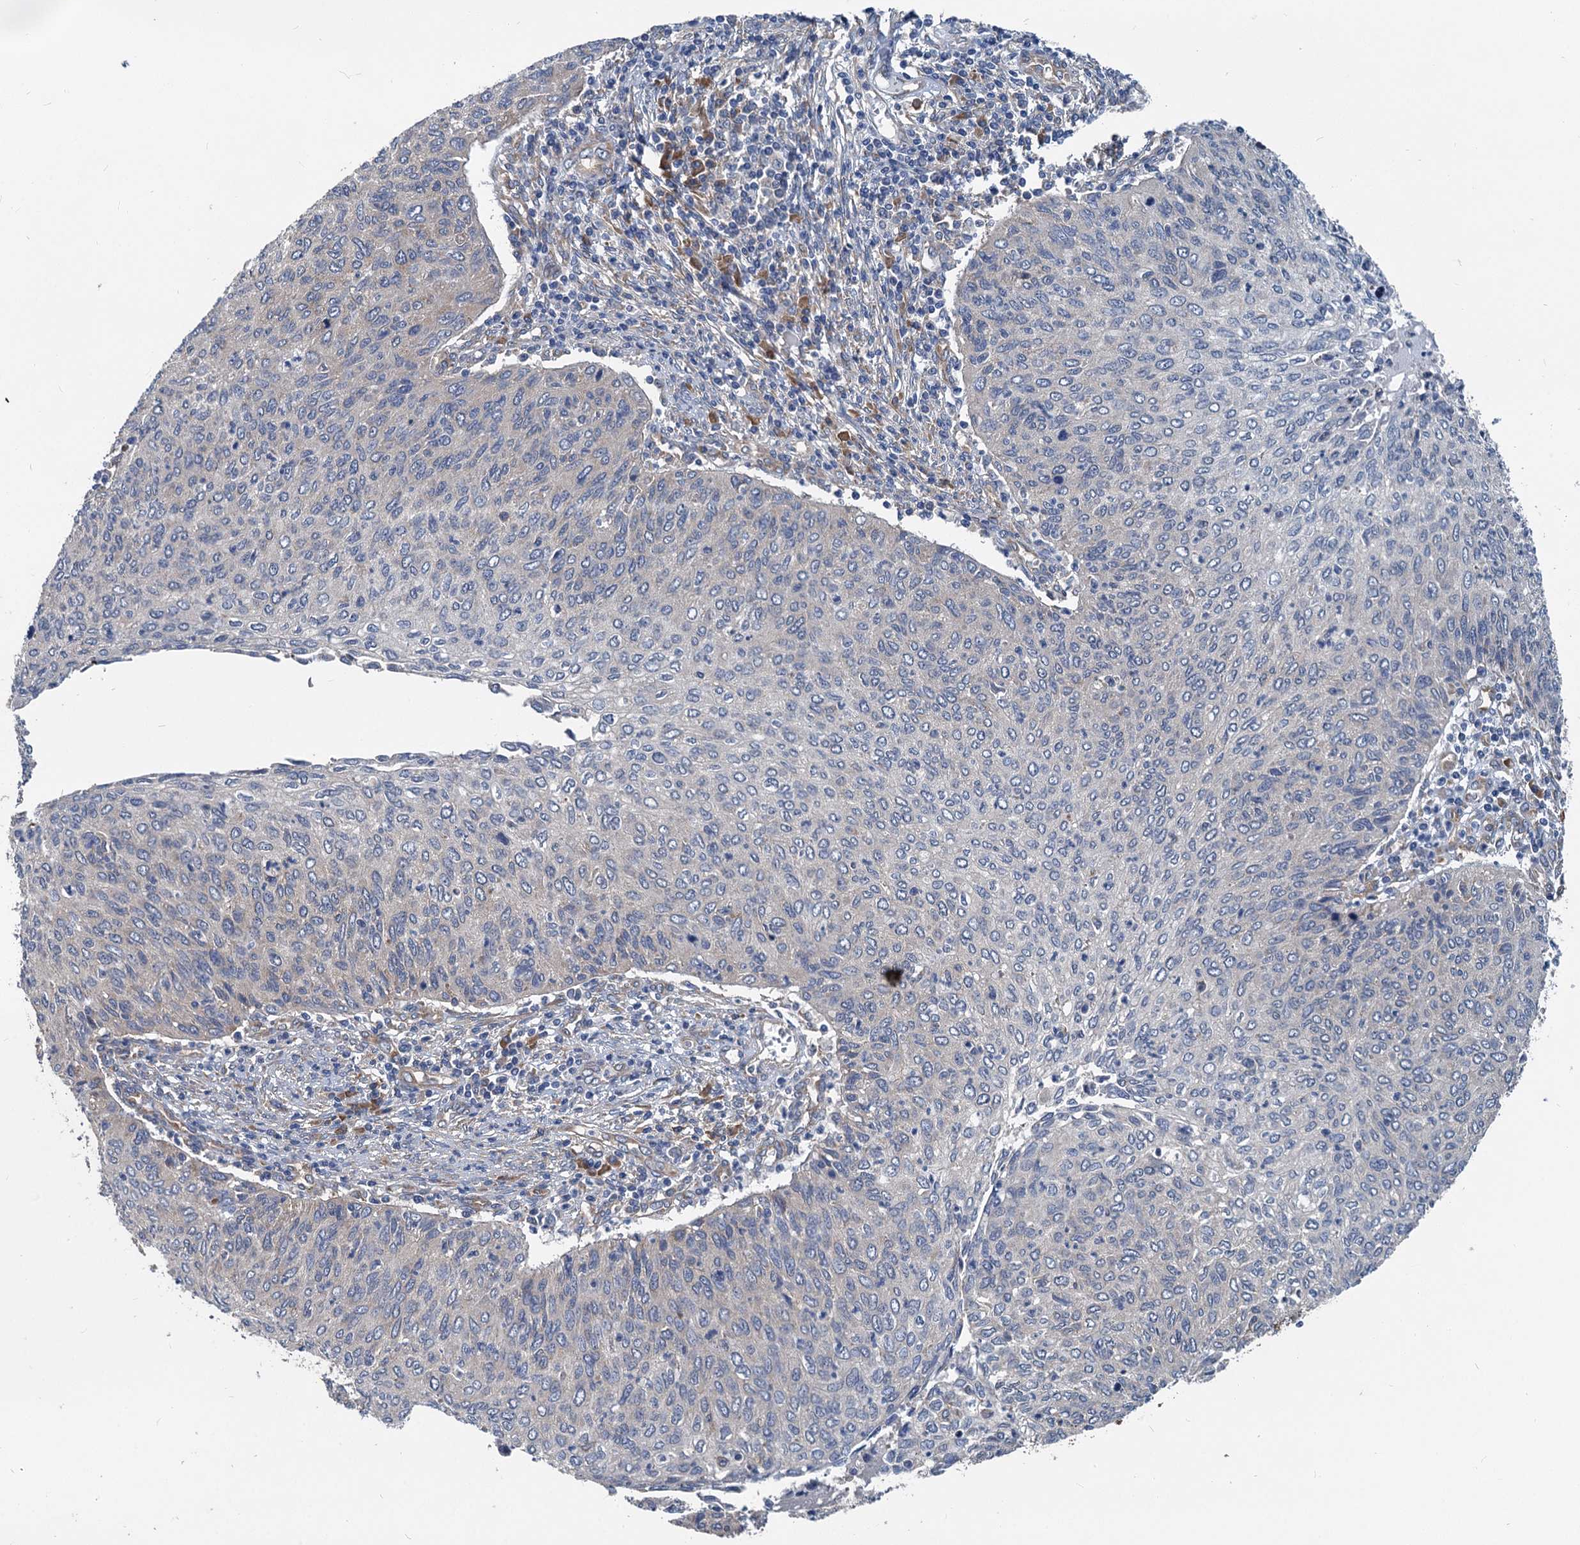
{"staining": {"intensity": "negative", "quantity": "none", "location": "none"}, "tissue": "cervical cancer", "cell_type": "Tumor cells", "image_type": "cancer", "snomed": [{"axis": "morphology", "description": "Squamous cell carcinoma, NOS"}, {"axis": "topography", "description": "Cervix"}], "caption": "The histopathology image demonstrates no significant staining in tumor cells of cervical cancer.", "gene": "EIF2B2", "patient": {"sex": "female", "age": 38}}